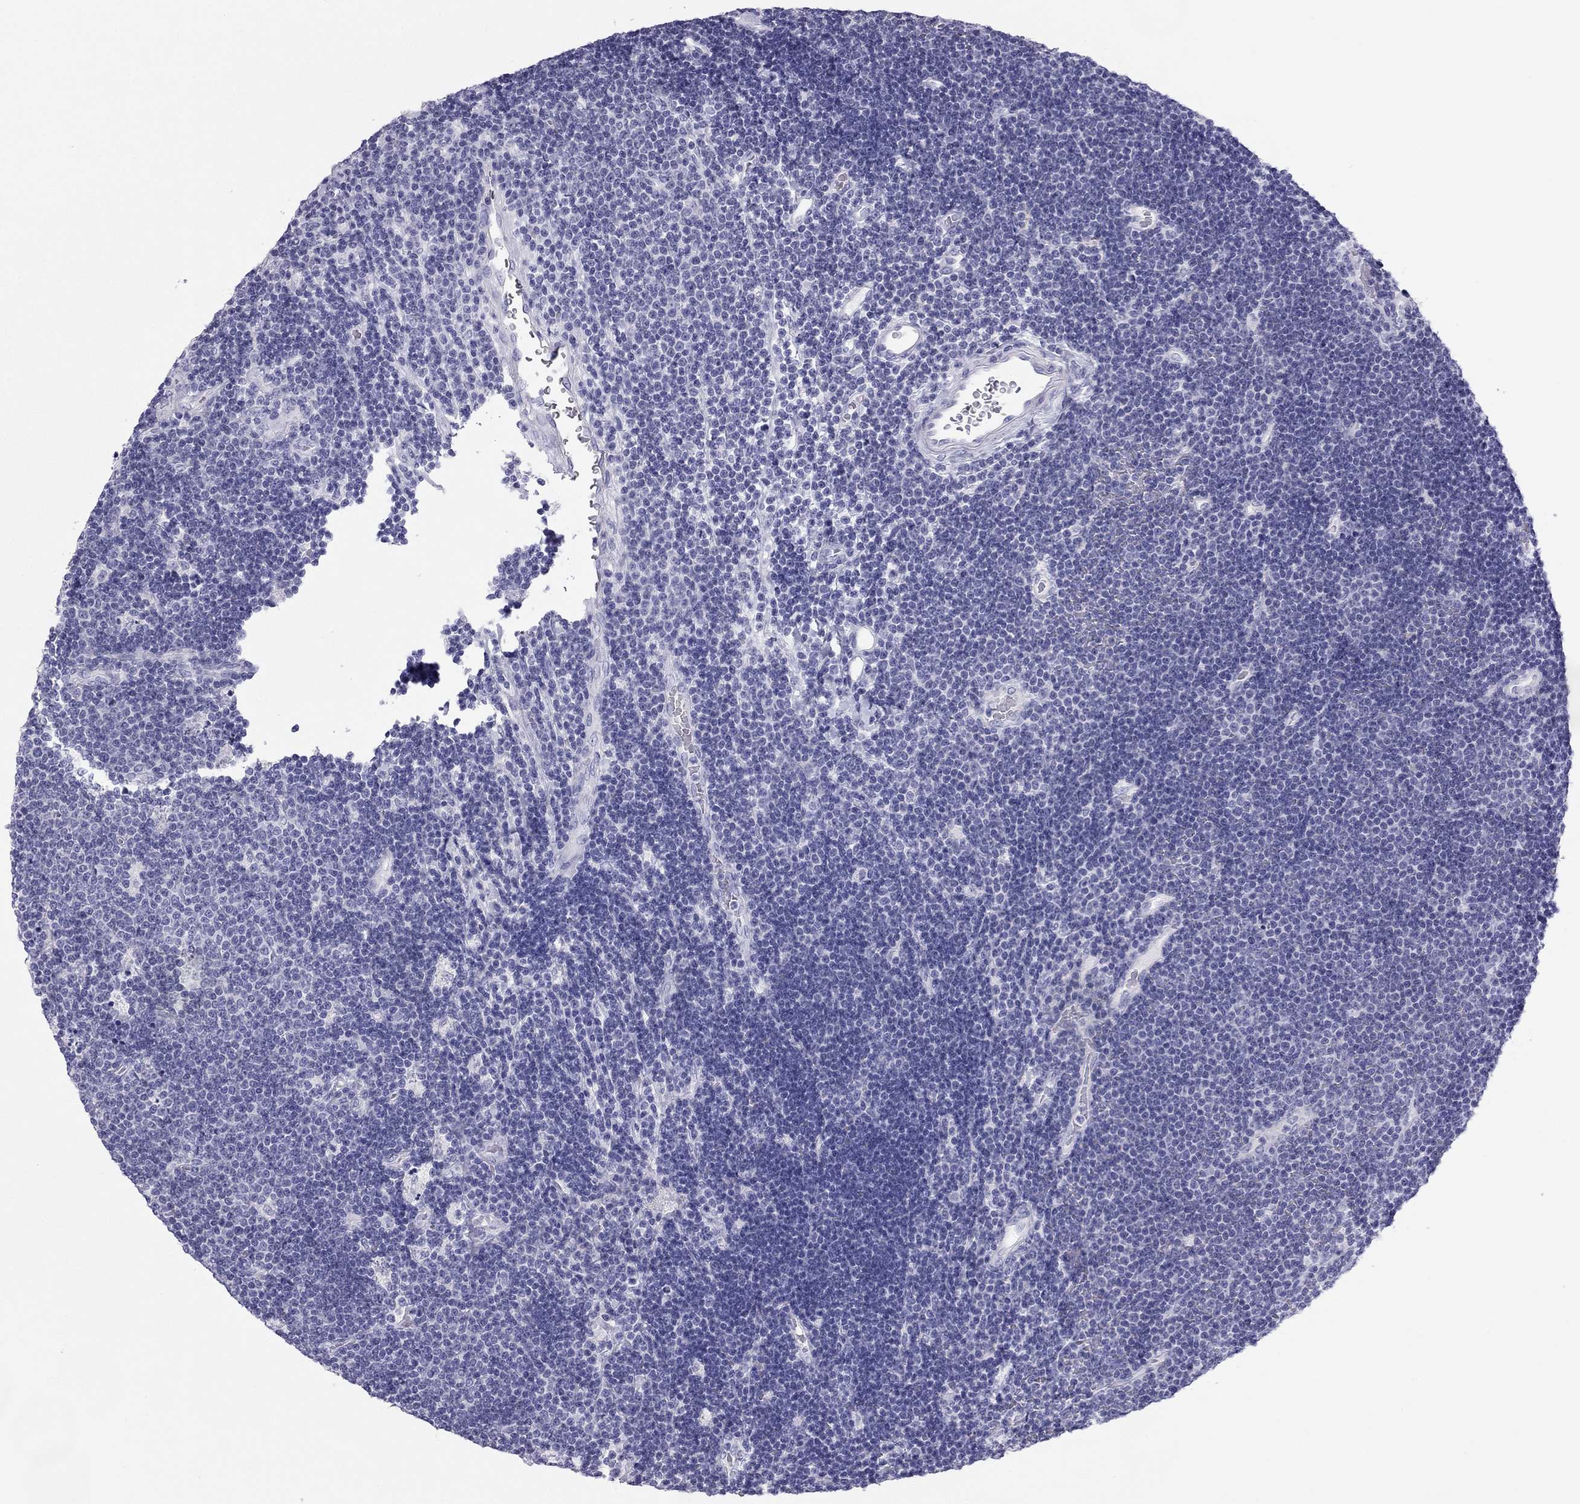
{"staining": {"intensity": "negative", "quantity": "none", "location": "none"}, "tissue": "lymphoma", "cell_type": "Tumor cells", "image_type": "cancer", "snomed": [{"axis": "morphology", "description": "Malignant lymphoma, non-Hodgkin's type, Low grade"}, {"axis": "topography", "description": "Brain"}], "caption": "DAB (3,3'-diaminobenzidine) immunohistochemical staining of human malignant lymphoma, non-Hodgkin's type (low-grade) shows no significant expression in tumor cells.", "gene": "TRPM3", "patient": {"sex": "female", "age": 66}}